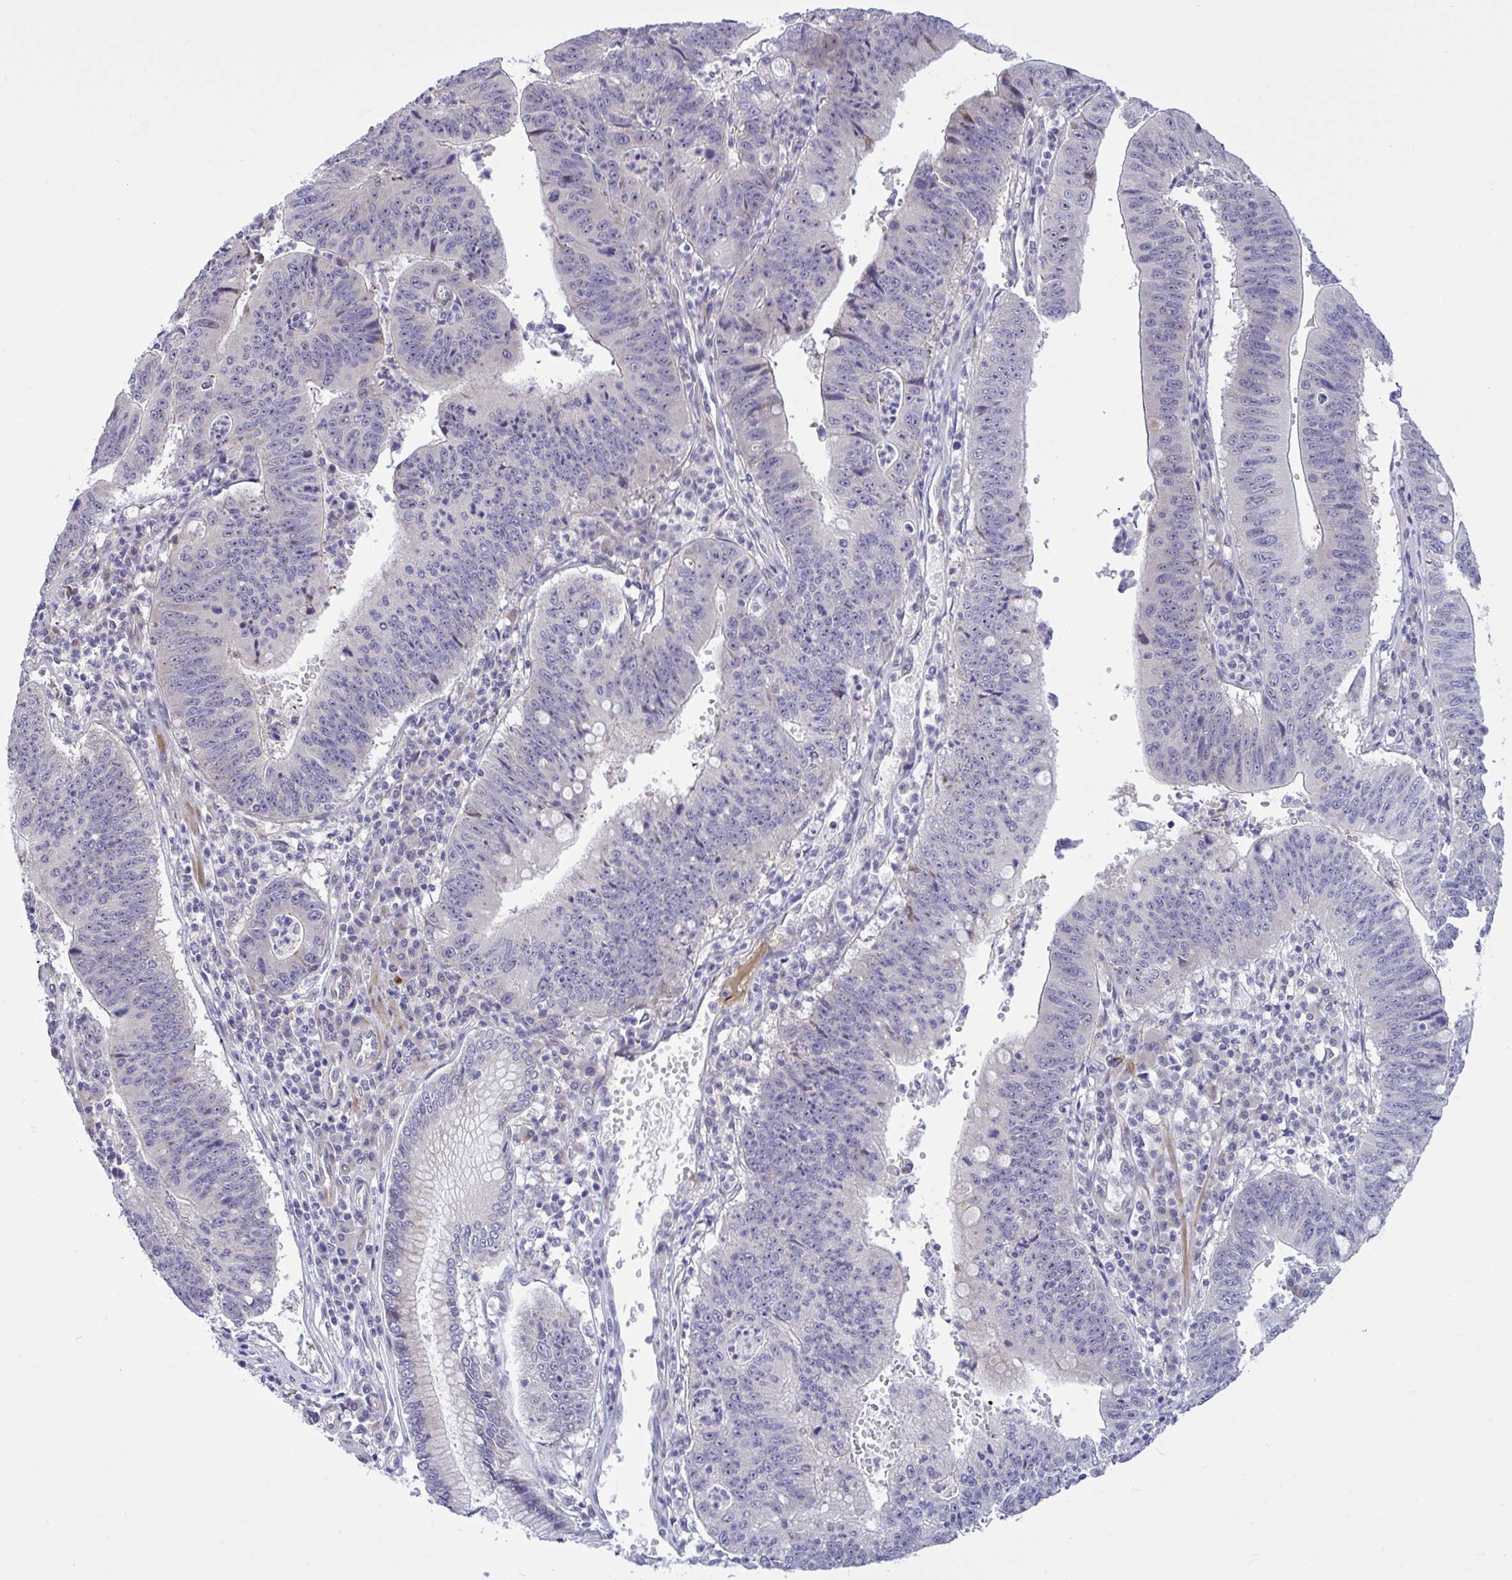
{"staining": {"intensity": "moderate", "quantity": "<25%", "location": "nuclear"}, "tissue": "stomach cancer", "cell_type": "Tumor cells", "image_type": "cancer", "snomed": [{"axis": "morphology", "description": "Adenocarcinoma, NOS"}, {"axis": "topography", "description": "Stomach"}], "caption": "Immunohistochemical staining of adenocarcinoma (stomach) reveals low levels of moderate nuclear expression in approximately <25% of tumor cells.", "gene": "HMBOX1", "patient": {"sex": "male", "age": 59}}